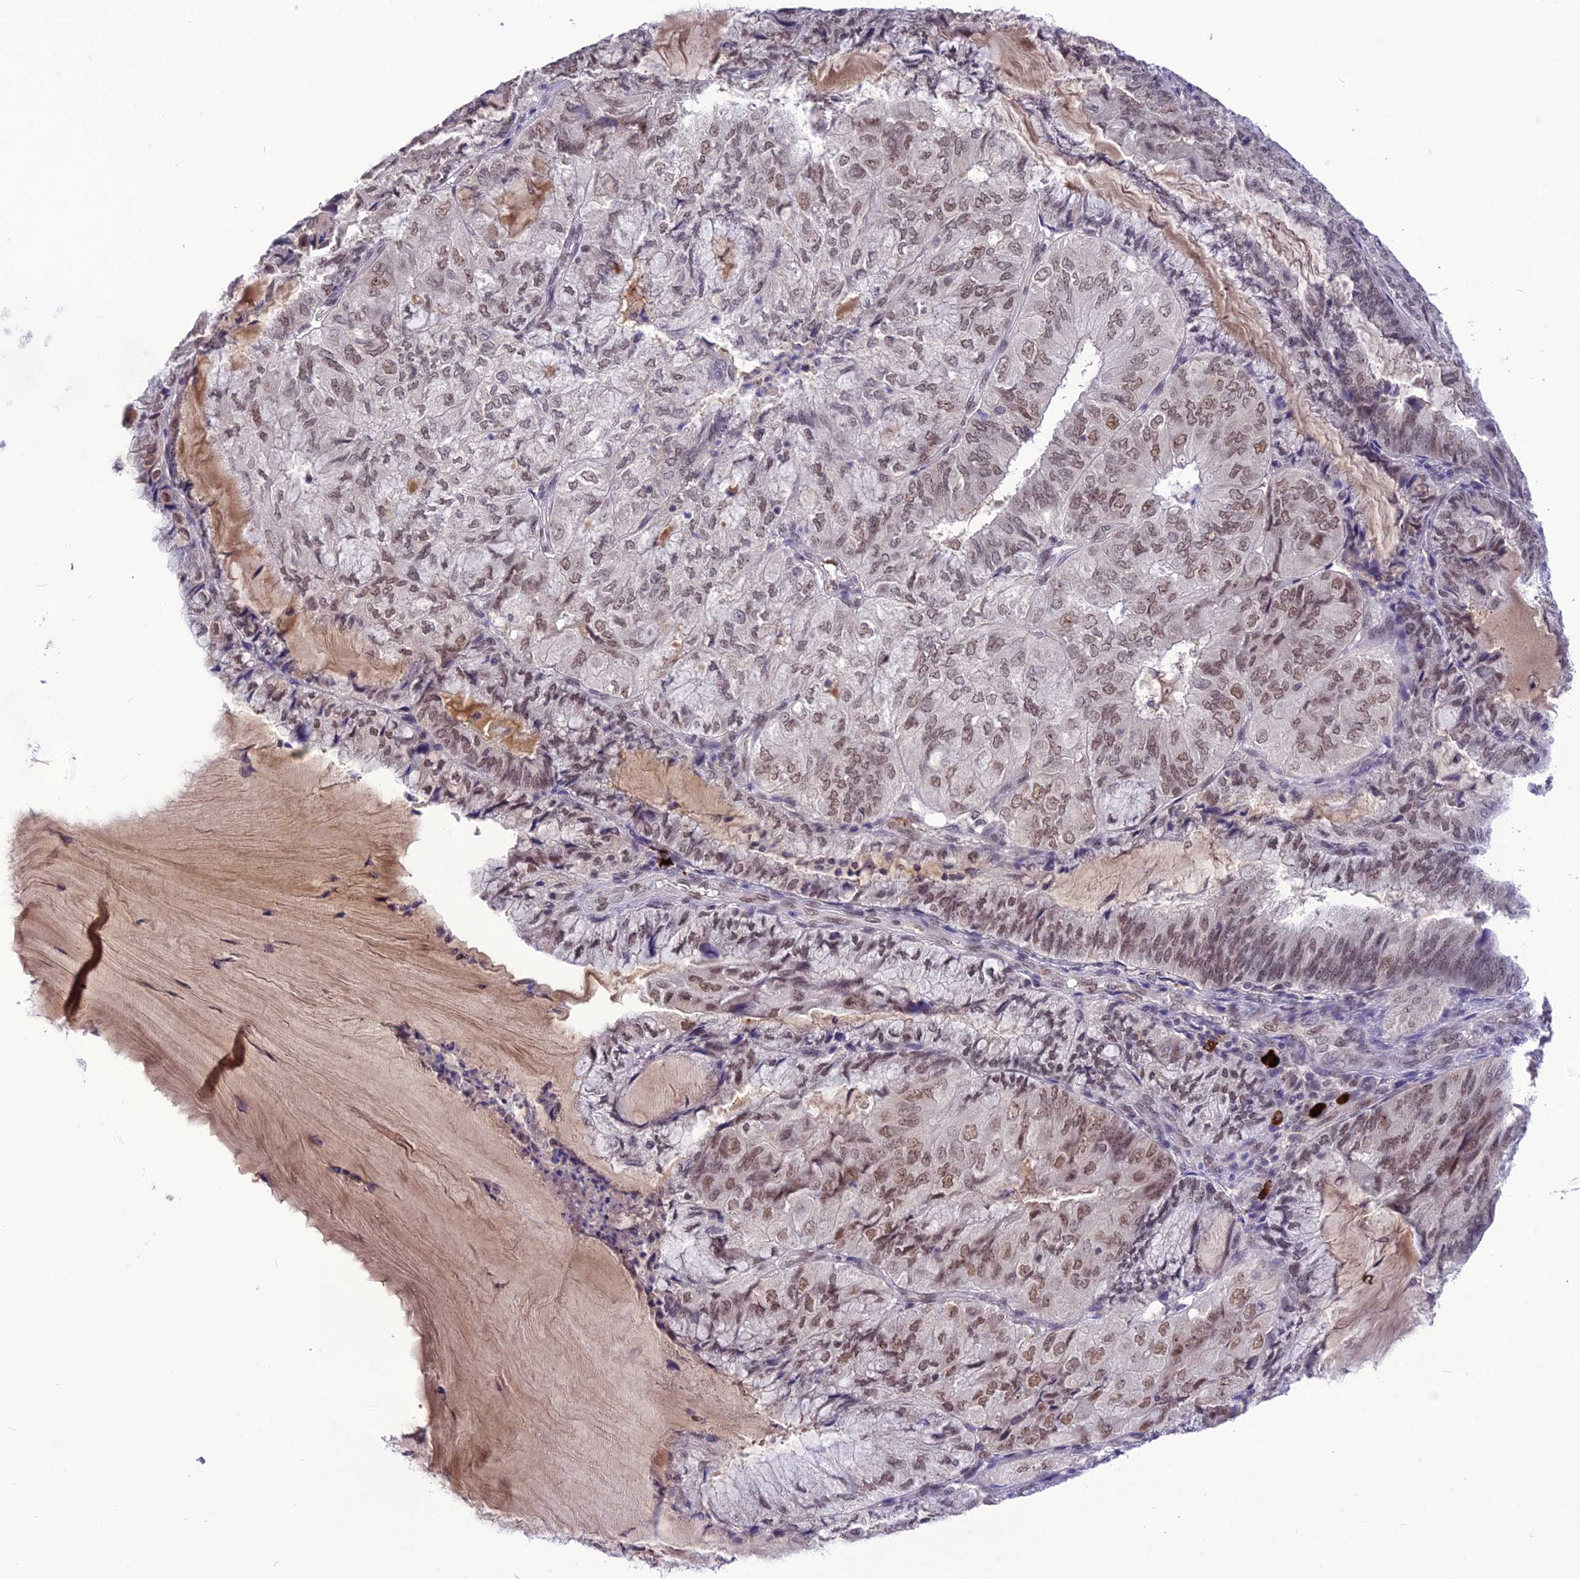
{"staining": {"intensity": "moderate", "quantity": ">75%", "location": "nuclear"}, "tissue": "endometrial cancer", "cell_type": "Tumor cells", "image_type": "cancer", "snomed": [{"axis": "morphology", "description": "Adenocarcinoma, NOS"}, {"axis": "topography", "description": "Endometrium"}], "caption": "Adenocarcinoma (endometrial) was stained to show a protein in brown. There is medium levels of moderate nuclear staining in approximately >75% of tumor cells.", "gene": "SH3RF3", "patient": {"sex": "female", "age": 81}}